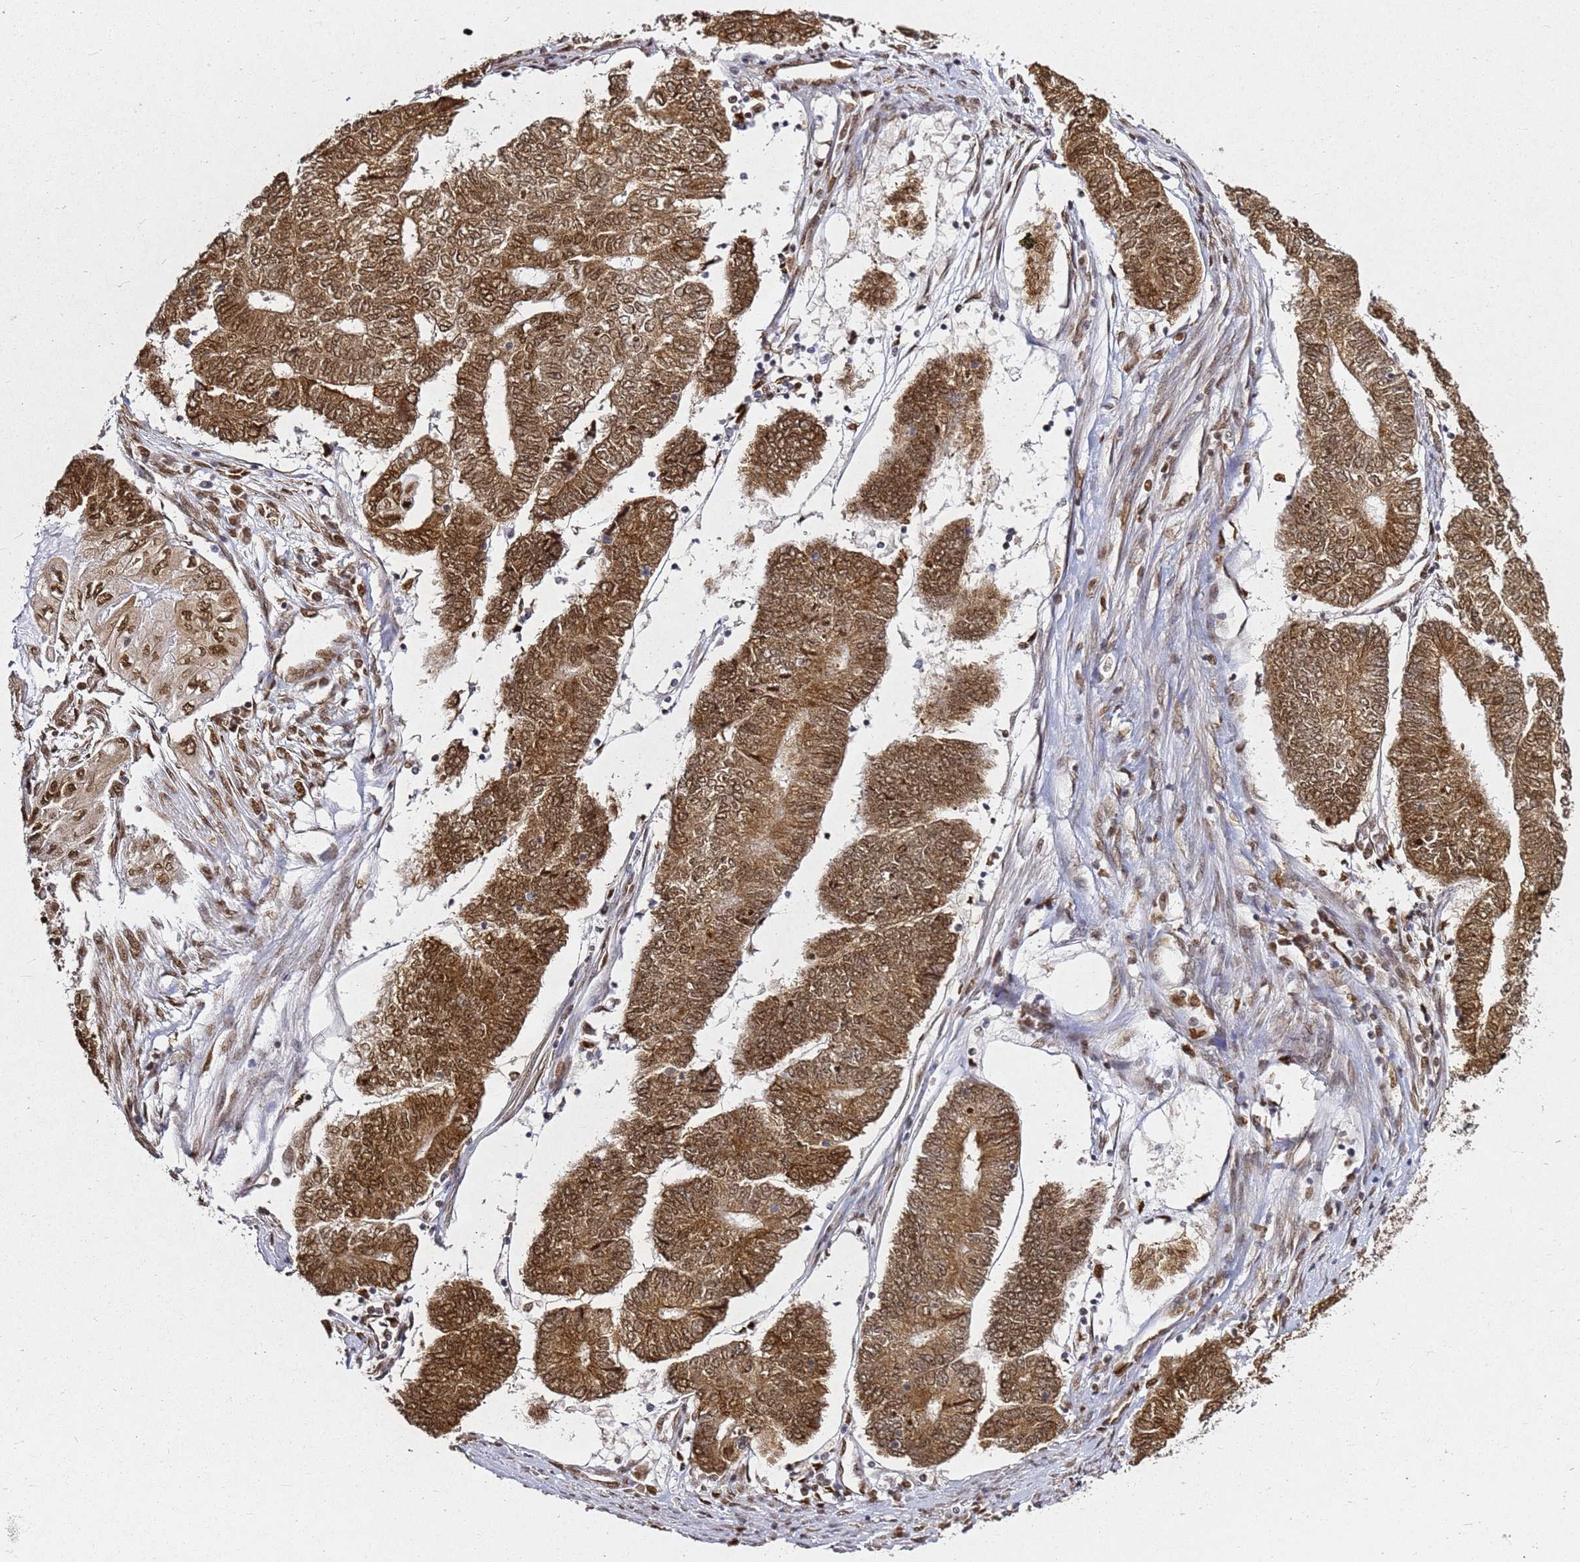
{"staining": {"intensity": "moderate", "quantity": ">75%", "location": "cytoplasmic/membranous,nuclear"}, "tissue": "endometrial cancer", "cell_type": "Tumor cells", "image_type": "cancer", "snomed": [{"axis": "morphology", "description": "Adenocarcinoma, NOS"}, {"axis": "topography", "description": "Uterus"}, {"axis": "topography", "description": "Endometrium"}], "caption": "Endometrial adenocarcinoma tissue displays moderate cytoplasmic/membranous and nuclear positivity in about >75% of tumor cells", "gene": "APEX1", "patient": {"sex": "female", "age": 70}}